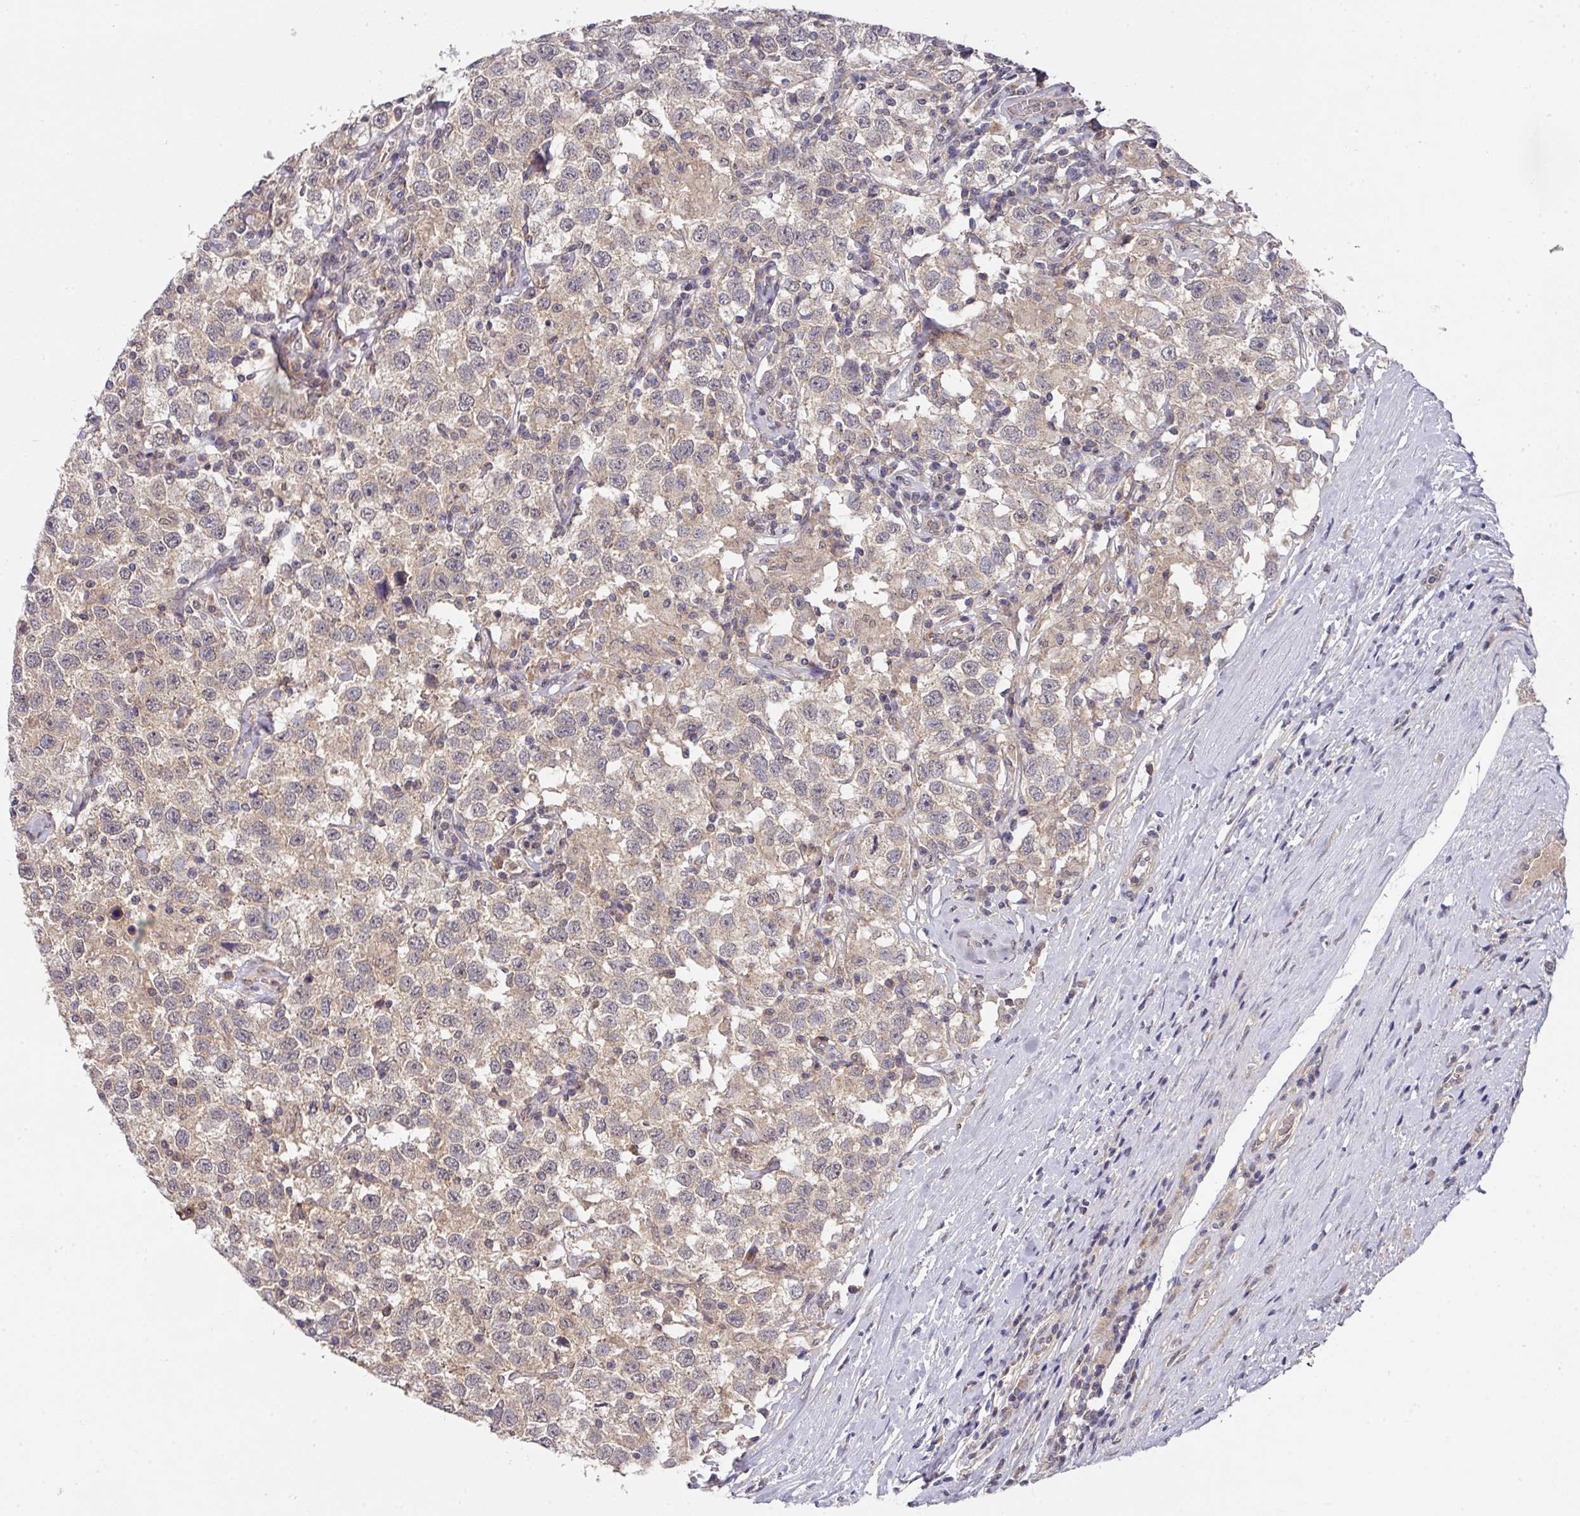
{"staining": {"intensity": "weak", "quantity": ">75%", "location": "cytoplasmic/membranous"}, "tissue": "testis cancer", "cell_type": "Tumor cells", "image_type": "cancer", "snomed": [{"axis": "morphology", "description": "Seminoma, NOS"}, {"axis": "topography", "description": "Testis"}], "caption": "Immunohistochemical staining of testis cancer (seminoma) shows low levels of weak cytoplasmic/membranous protein staining in approximately >75% of tumor cells.", "gene": "EXTL3", "patient": {"sex": "male", "age": 41}}